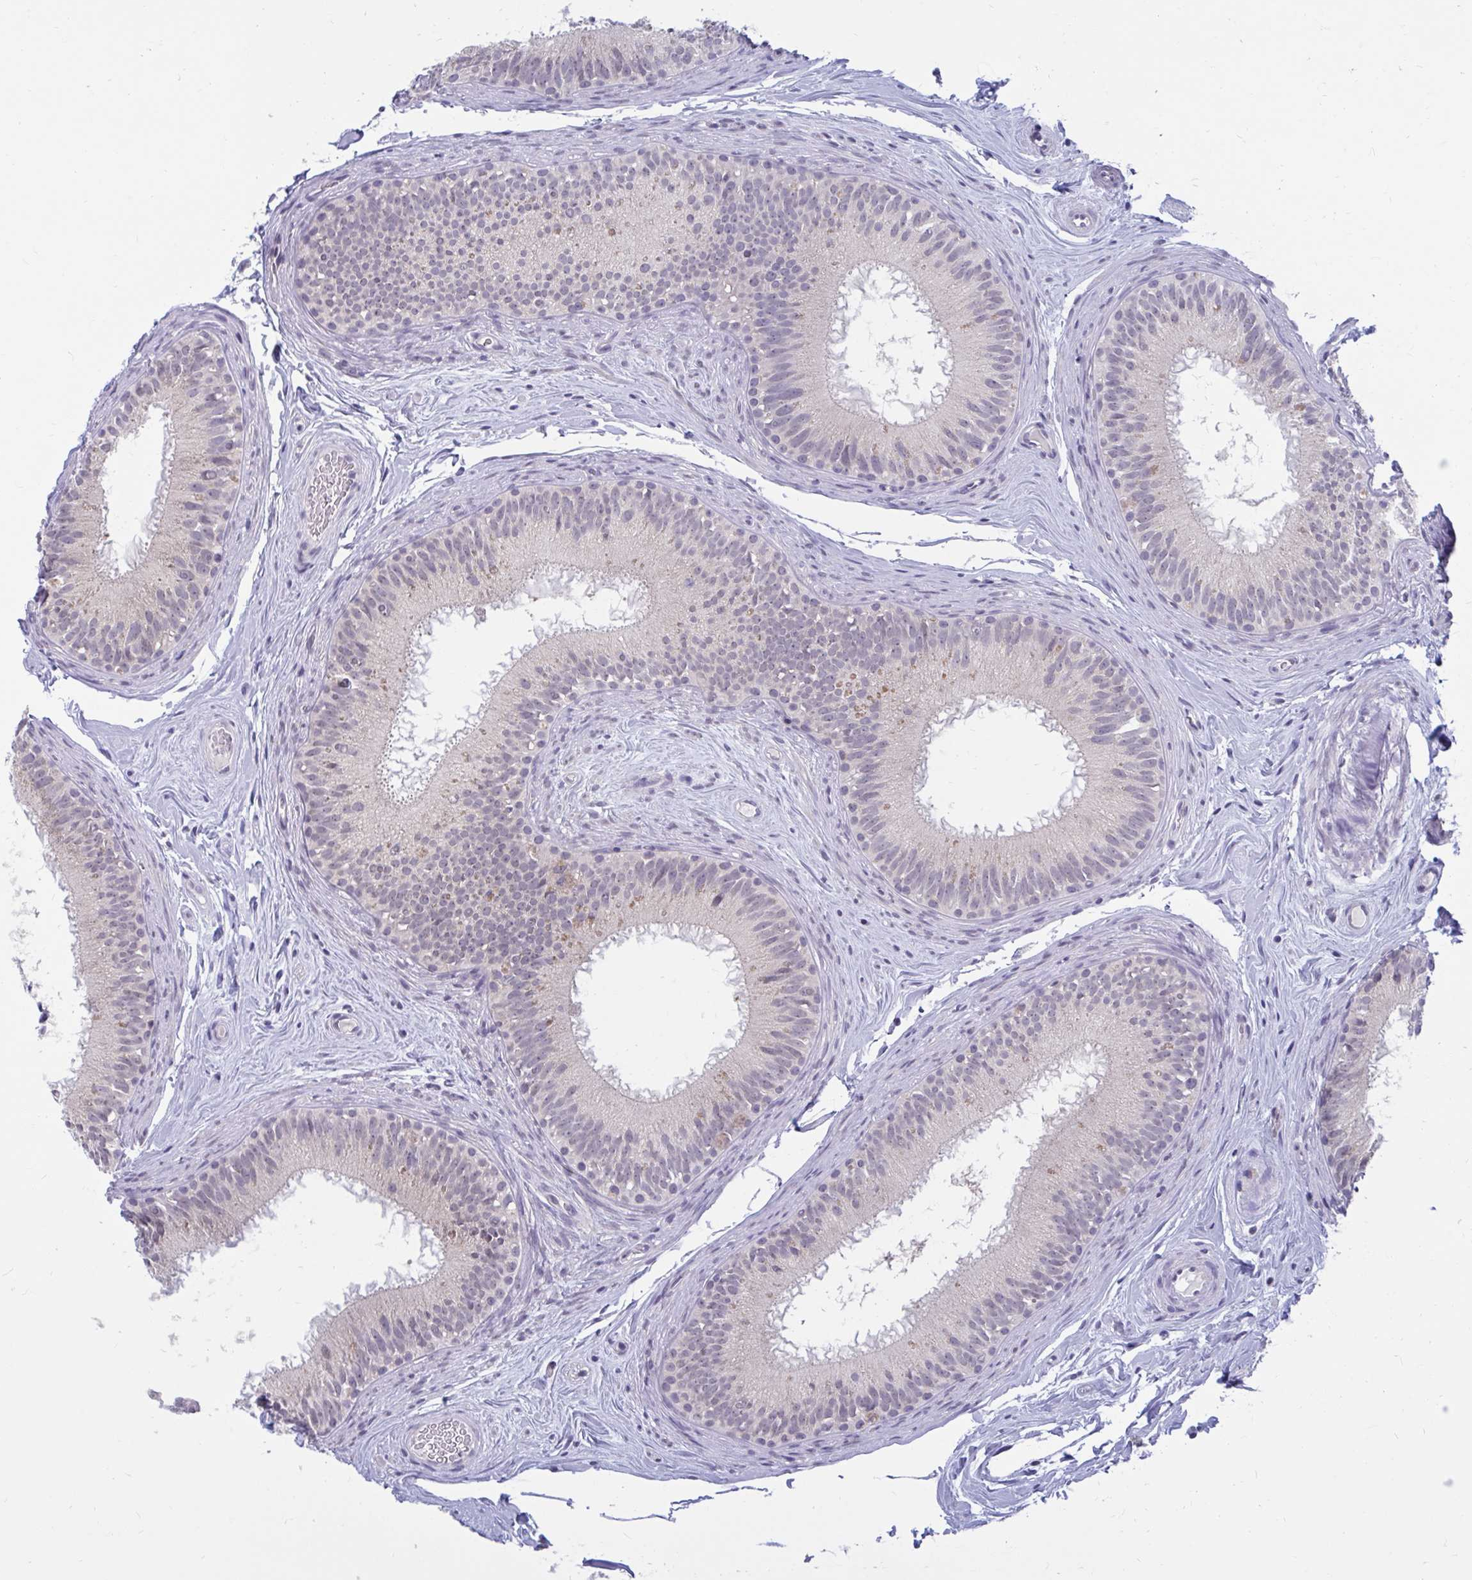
{"staining": {"intensity": "negative", "quantity": "none", "location": "none"}, "tissue": "epididymis", "cell_type": "Glandular cells", "image_type": "normal", "snomed": [{"axis": "morphology", "description": "Normal tissue, NOS"}, {"axis": "topography", "description": "Epididymis"}], "caption": "The immunohistochemistry (IHC) micrograph has no significant positivity in glandular cells of epididymis.", "gene": "ARPP19", "patient": {"sex": "male", "age": 44}}